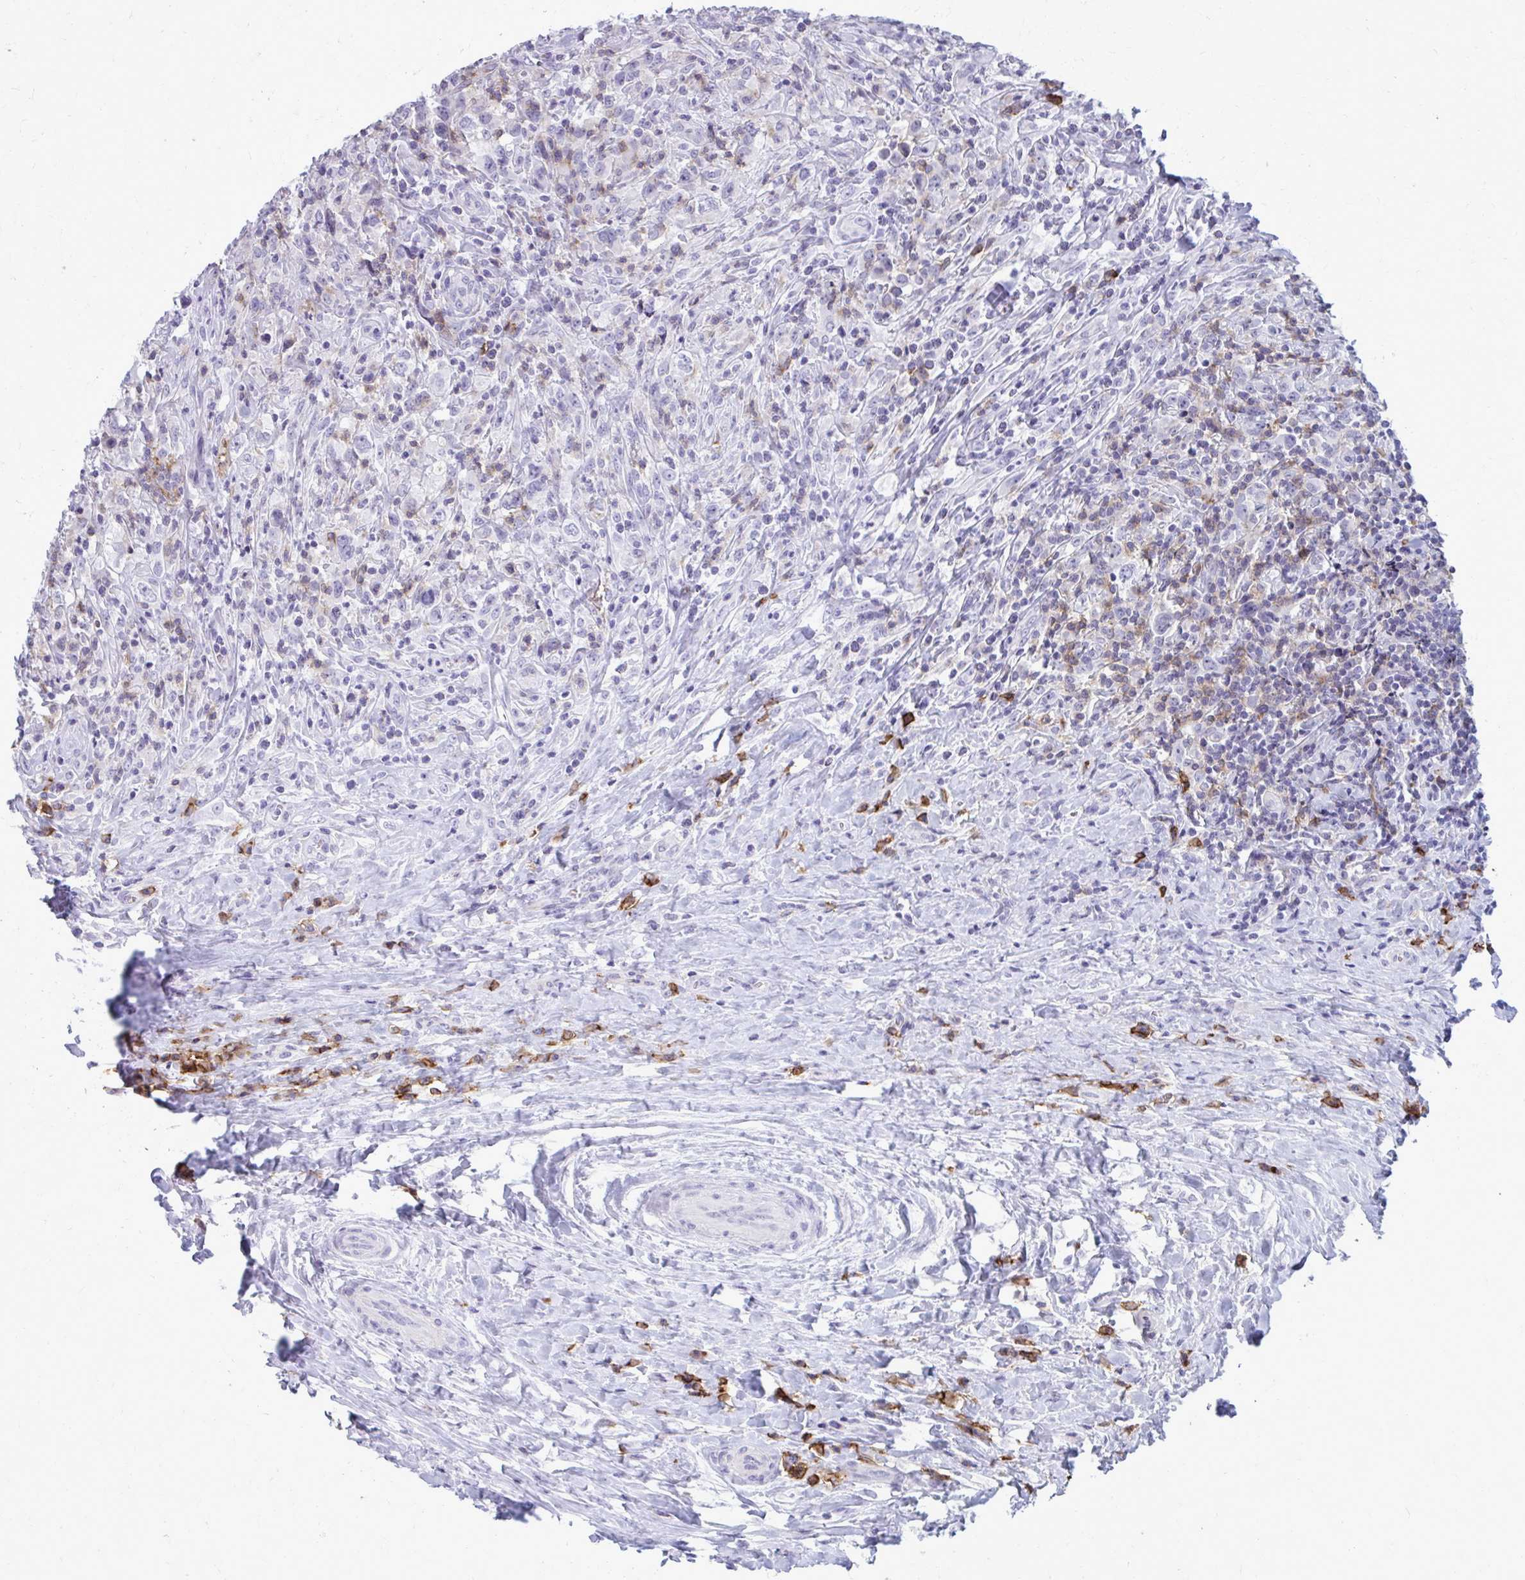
{"staining": {"intensity": "negative", "quantity": "none", "location": "none"}, "tissue": "lymphoma", "cell_type": "Tumor cells", "image_type": "cancer", "snomed": [{"axis": "morphology", "description": "Hodgkin's disease, NOS"}, {"axis": "topography", "description": "Lymph node"}], "caption": "Tumor cells show no significant protein positivity in lymphoma. The staining was performed using DAB to visualize the protein expression in brown, while the nuclei were stained in blue with hematoxylin (Magnification: 20x).", "gene": "CD38", "patient": {"sex": "female", "age": 18}}